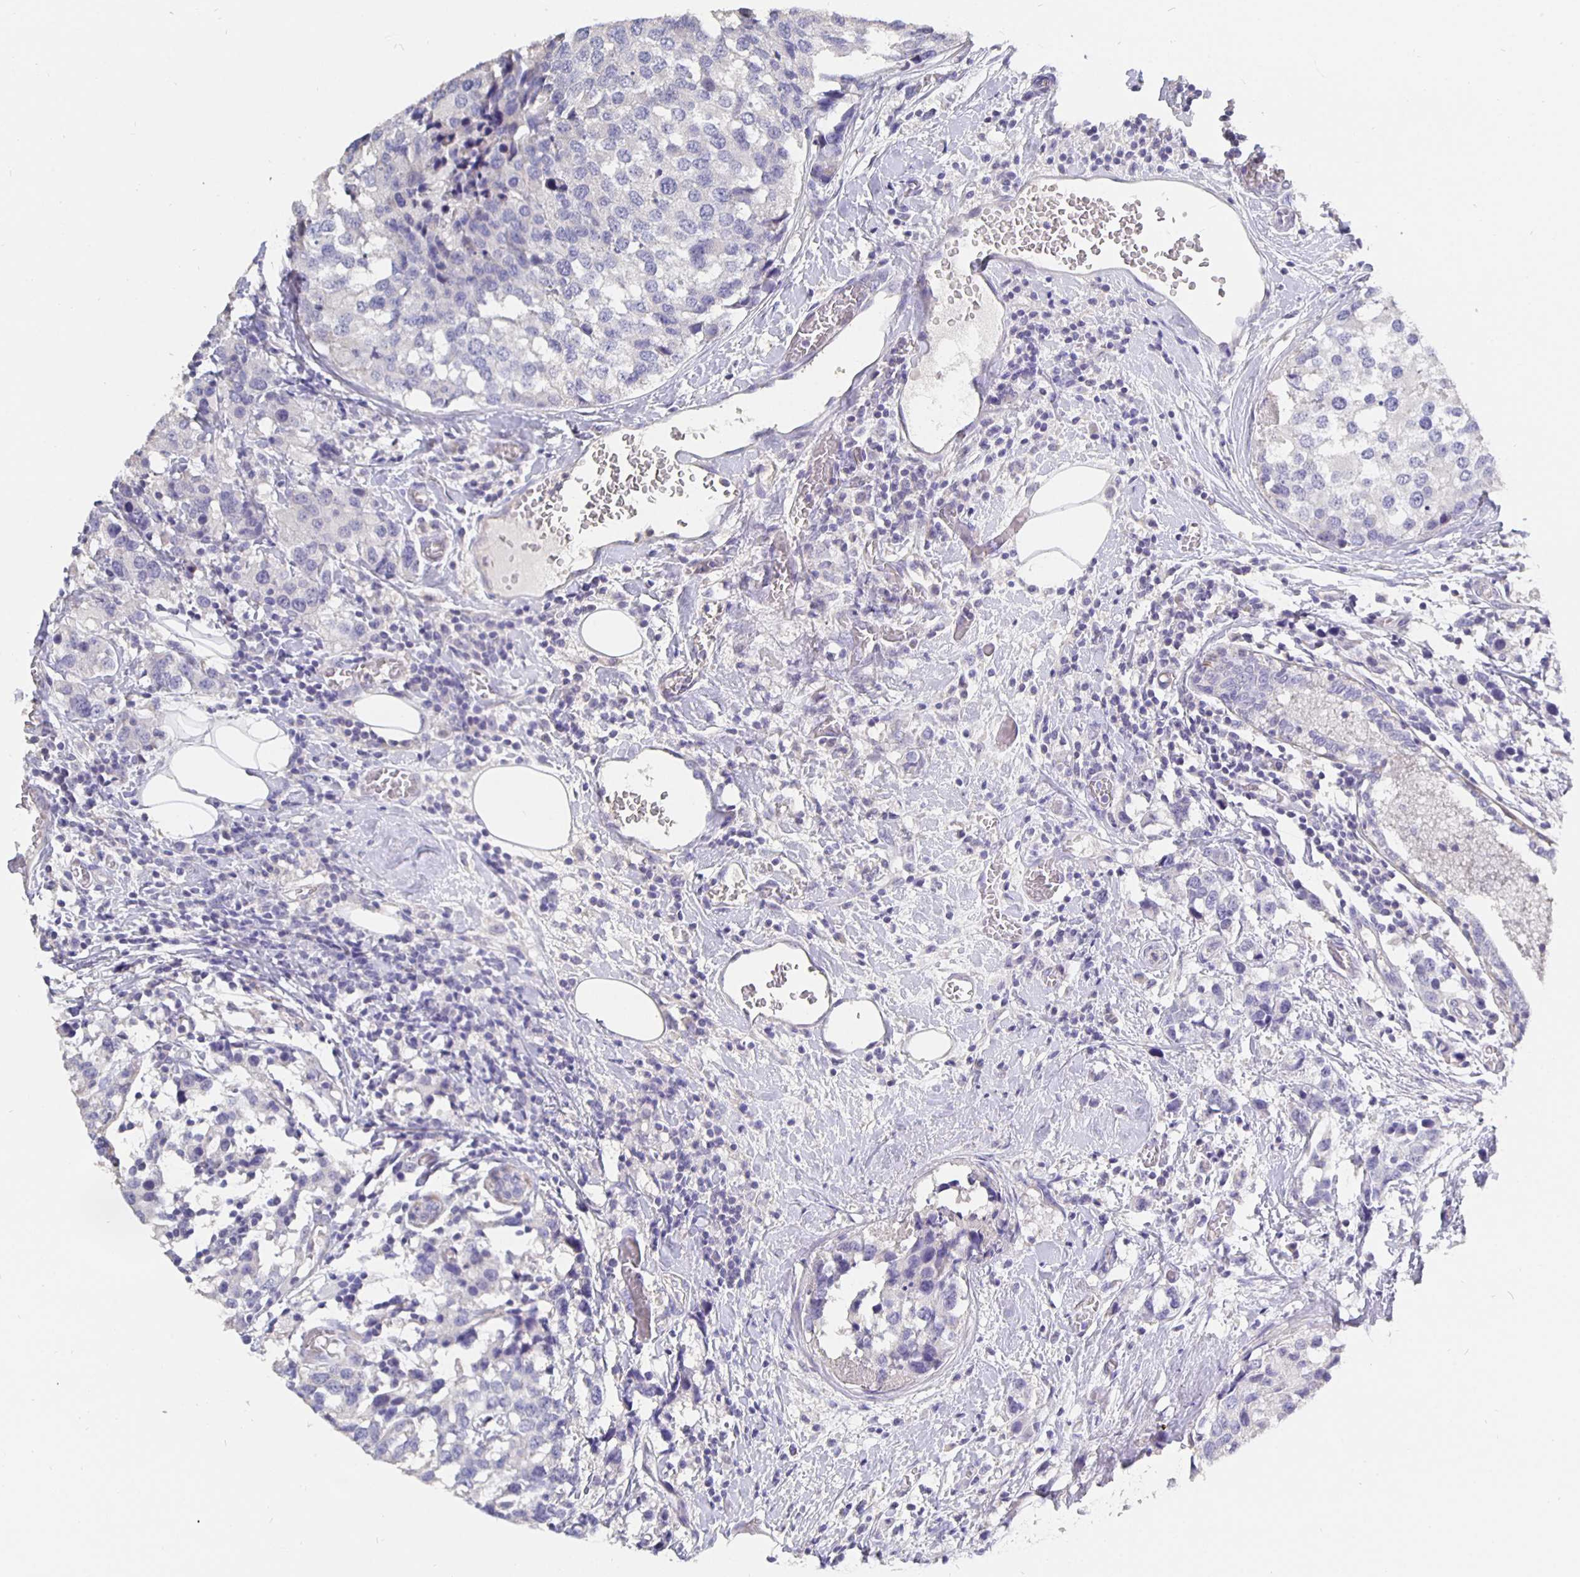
{"staining": {"intensity": "negative", "quantity": "none", "location": "none"}, "tissue": "breast cancer", "cell_type": "Tumor cells", "image_type": "cancer", "snomed": [{"axis": "morphology", "description": "Lobular carcinoma"}, {"axis": "topography", "description": "Breast"}], "caption": "The image displays no staining of tumor cells in breast cancer.", "gene": "CFAP74", "patient": {"sex": "female", "age": 59}}